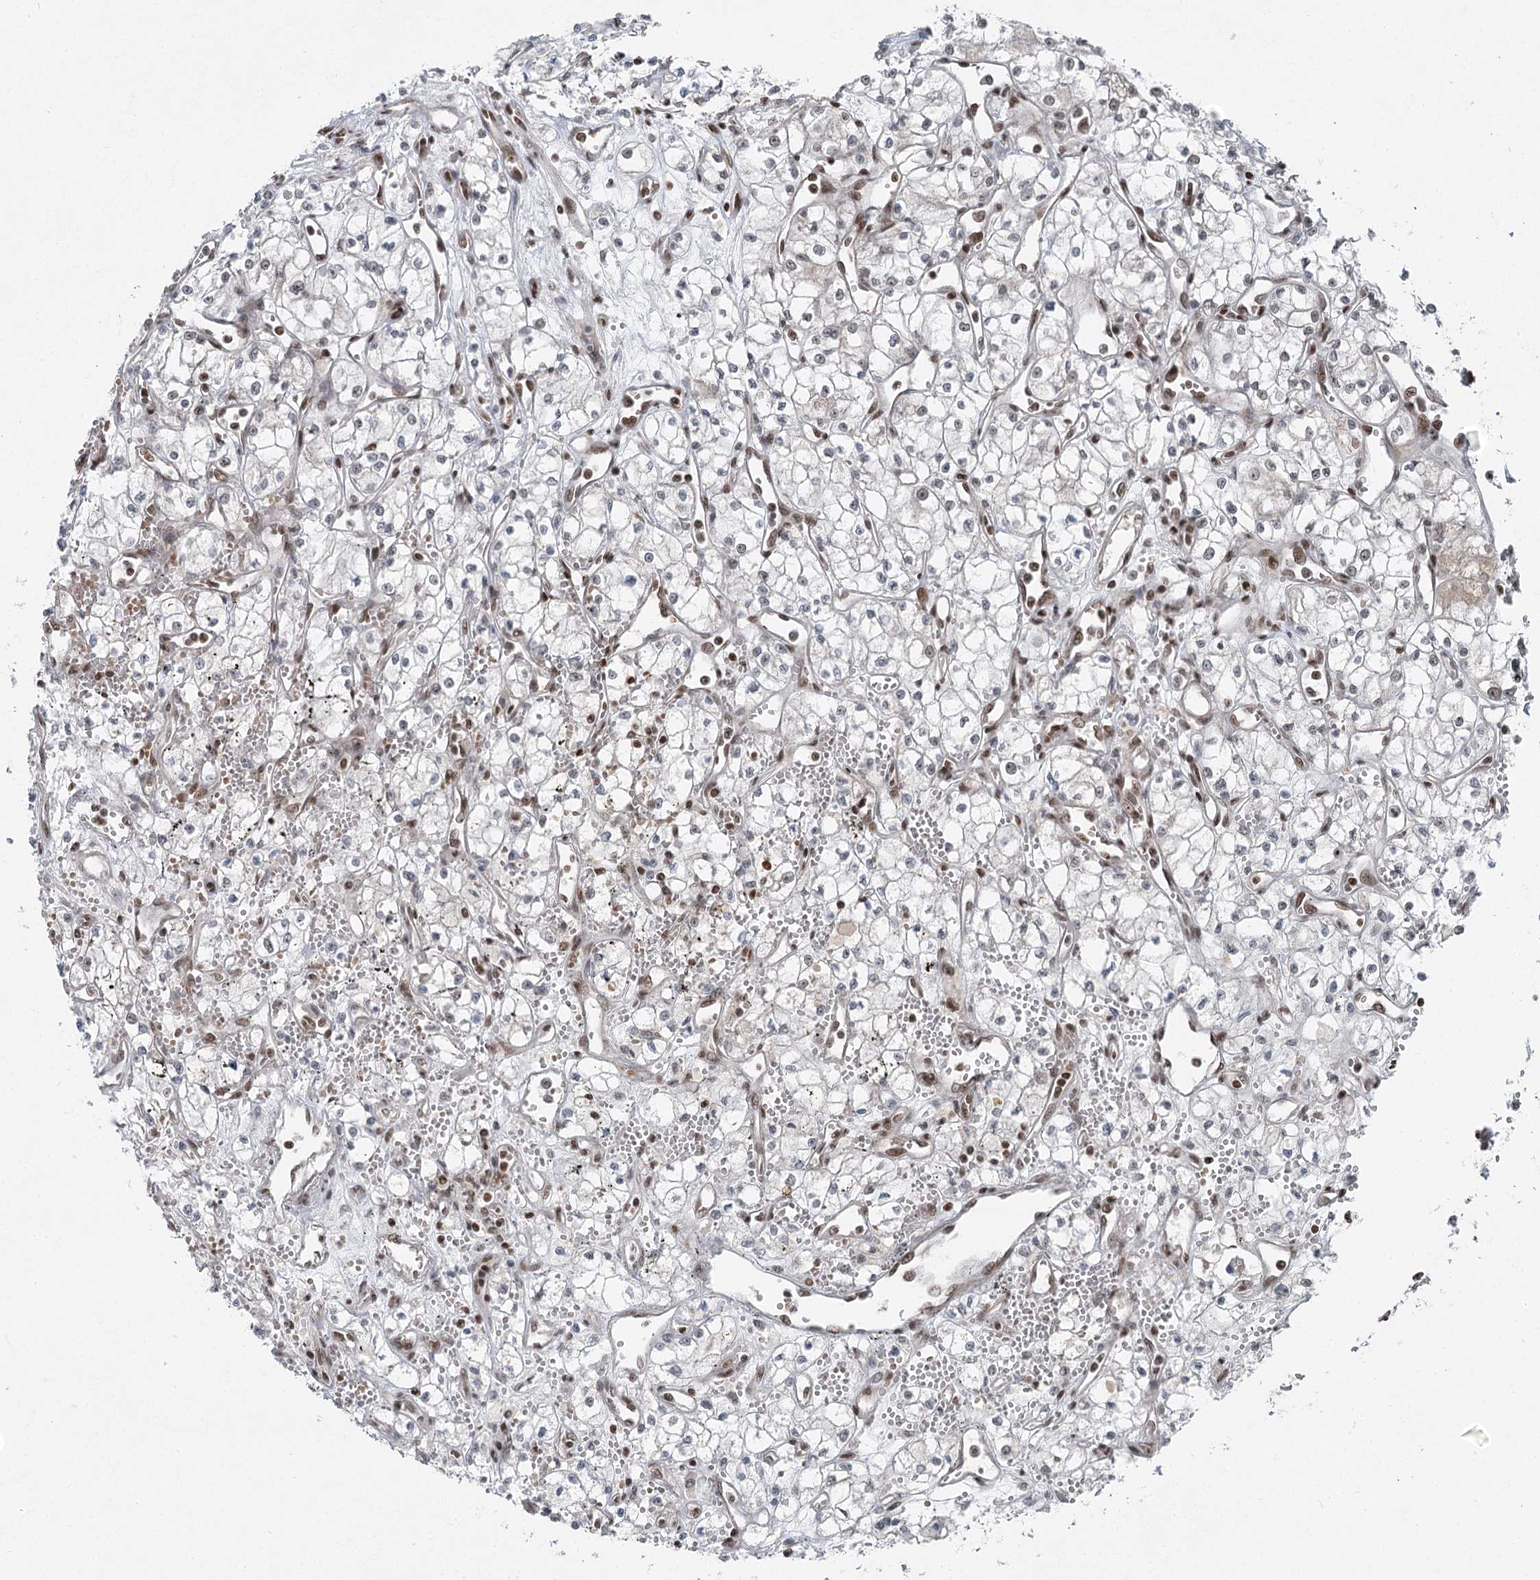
{"staining": {"intensity": "negative", "quantity": "none", "location": "none"}, "tissue": "renal cancer", "cell_type": "Tumor cells", "image_type": "cancer", "snomed": [{"axis": "morphology", "description": "Adenocarcinoma, NOS"}, {"axis": "topography", "description": "Kidney"}], "caption": "High magnification brightfield microscopy of renal adenocarcinoma stained with DAB (3,3'-diaminobenzidine) (brown) and counterstained with hematoxylin (blue): tumor cells show no significant staining.", "gene": "CGGBP1", "patient": {"sex": "male", "age": 59}}